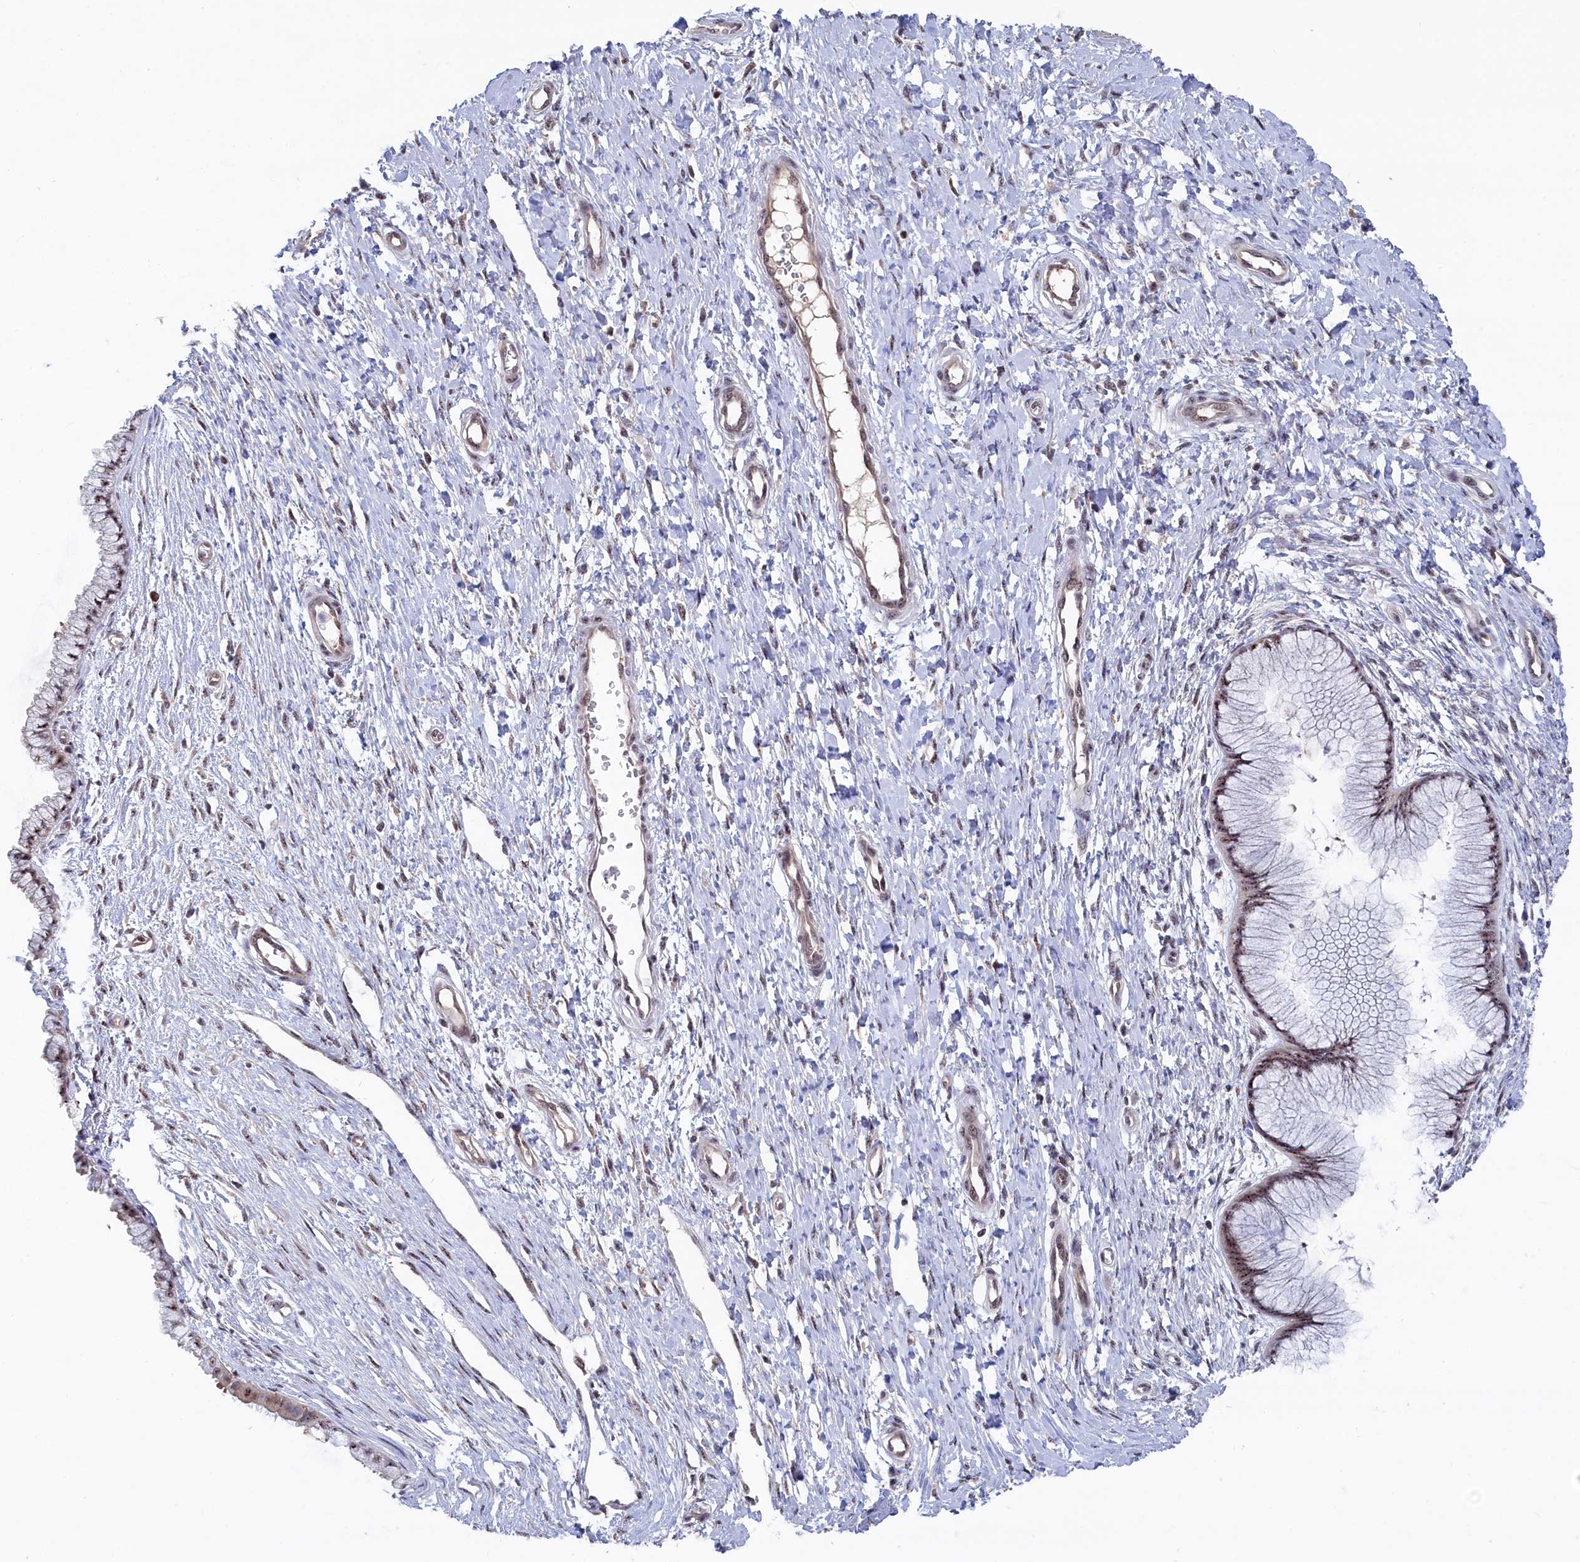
{"staining": {"intensity": "moderate", "quantity": ">75%", "location": "nuclear"}, "tissue": "cervix", "cell_type": "Glandular cells", "image_type": "normal", "snomed": [{"axis": "morphology", "description": "Normal tissue, NOS"}, {"axis": "topography", "description": "Cervix"}], "caption": "High-power microscopy captured an immunohistochemistry (IHC) image of normal cervix, revealing moderate nuclear staining in about >75% of glandular cells.", "gene": "TAB1", "patient": {"sex": "female", "age": 55}}